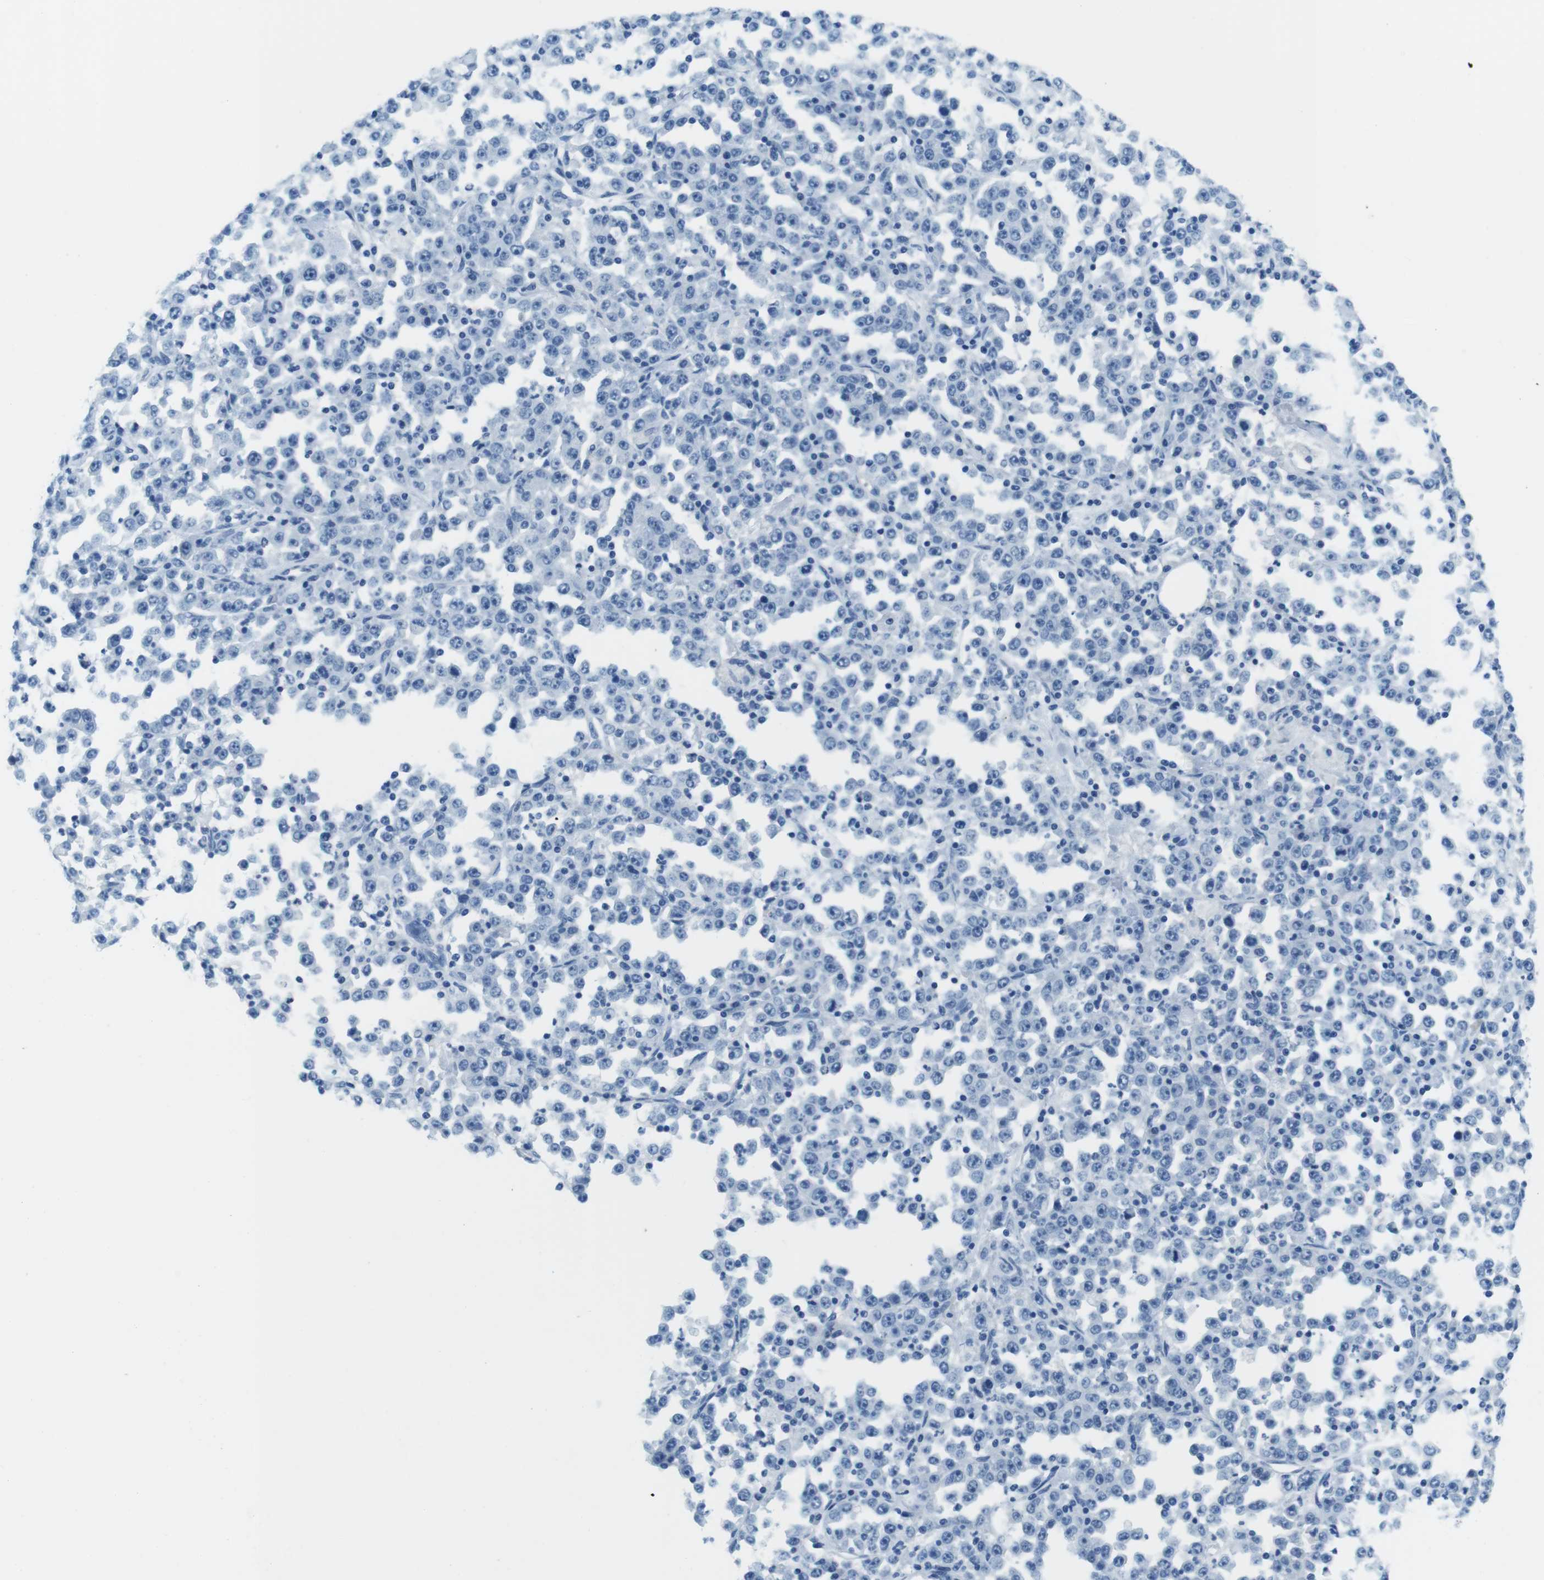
{"staining": {"intensity": "negative", "quantity": "none", "location": "none"}, "tissue": "stomach cancer", "cell_type": "Tumor cells", "image_type": "cancer", "snomed": [{"axis": "morphology", "description": "Normal tissue, NOS"}, {"axis": "morphology", "description": "Adenocarcinoma, NOS"}, {"axis": "topography", "description": "Stomach, upper"}, {"axis": "topography", "description": "Stomach"}], "caption": "The immunohistochemistry photomicrograph has no significant staining in tumor cells of stomach adenocarcinoma tissue.", "gene": "TFAP2C", "patient": {"sex": "male", "age": 59}}